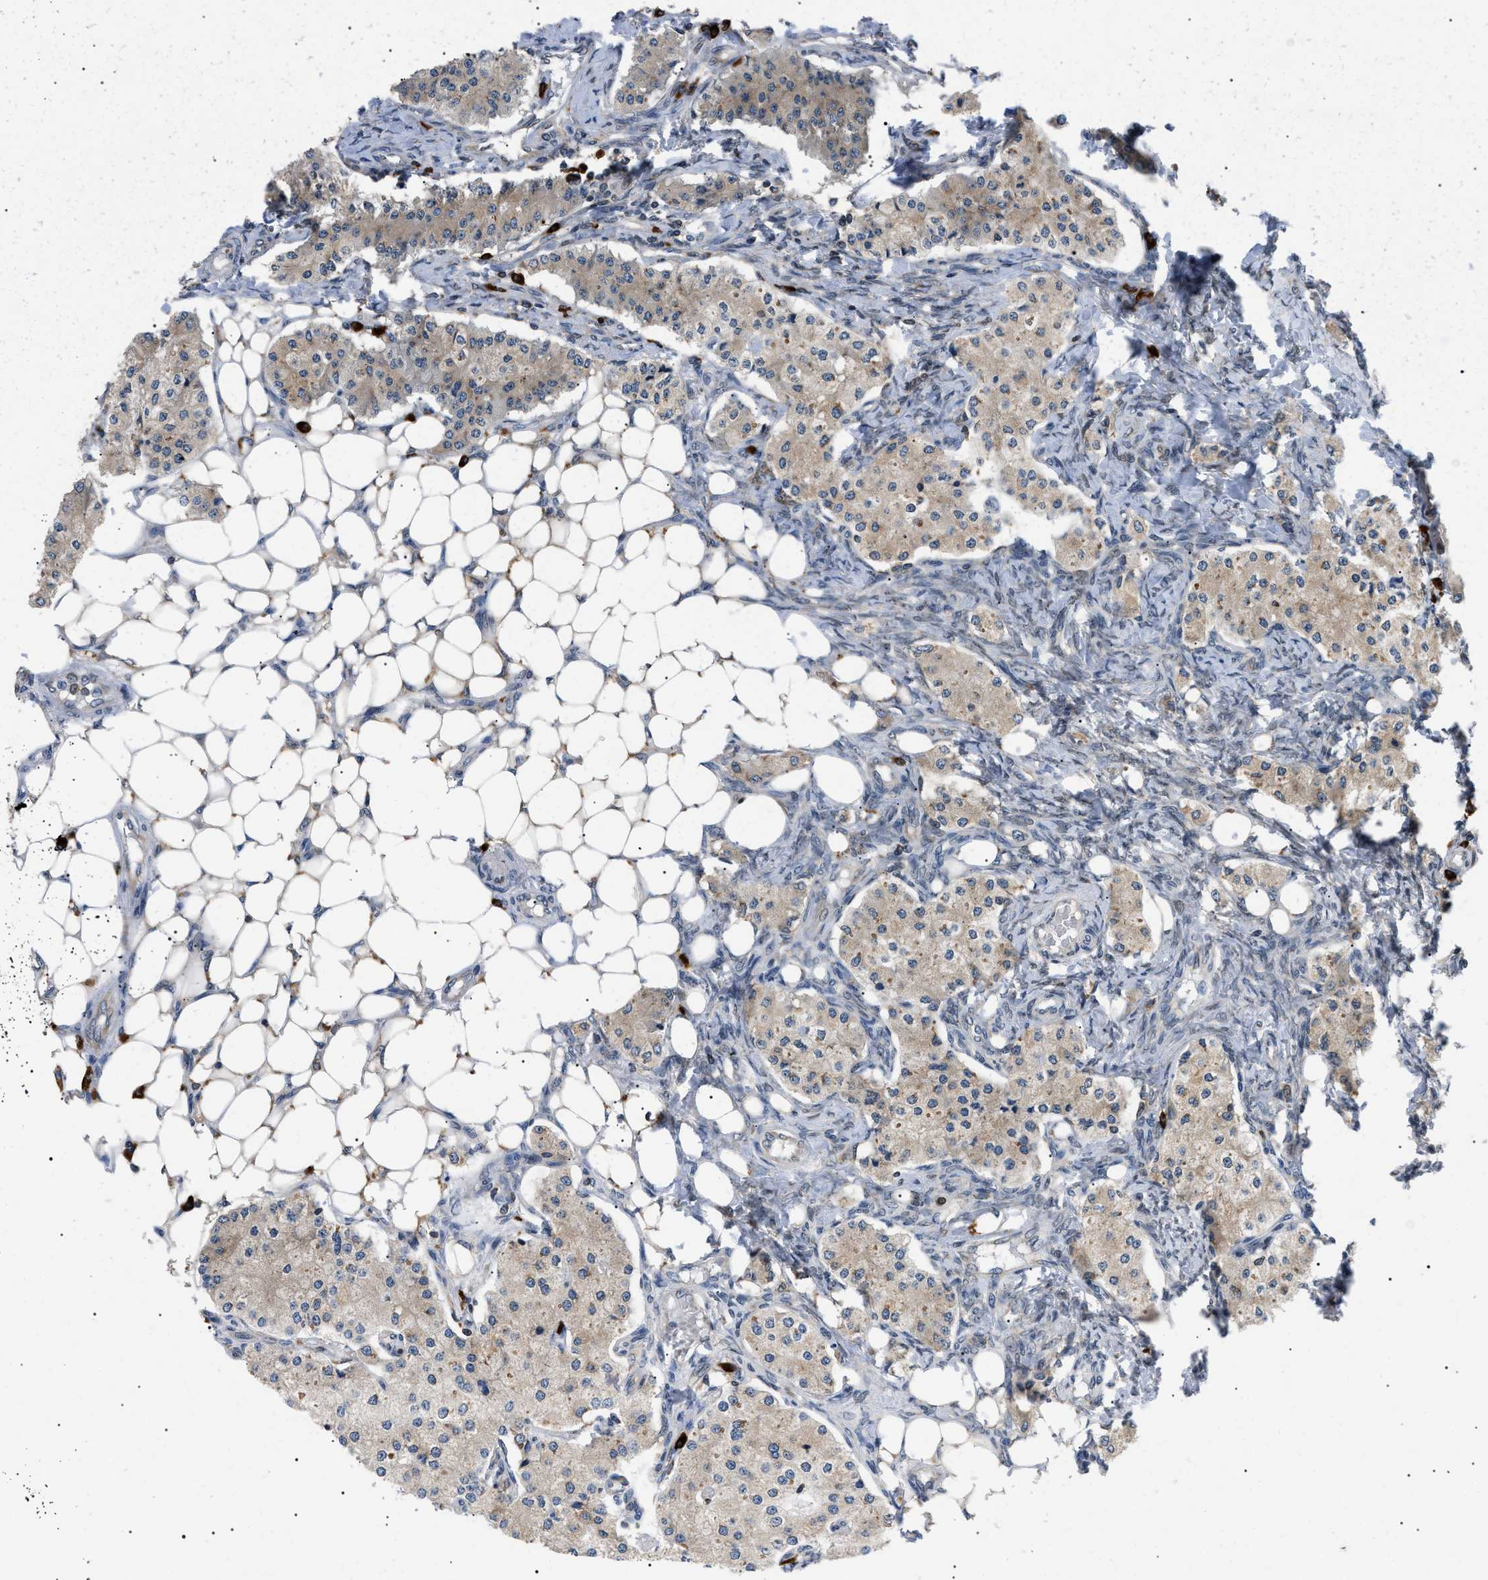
{"staining": {"intensity": "weak", "quantity": ">75%", "location": "cytoplasmic/membranous"}, "tissue": "carcinoid", "cell_type": "Tumor cells", "image_type": "cancer", "snomed": [{"axis": "morphology", "description": "Carcinoid, malignant, NOS"}, {"axis": "topography", "description": "Colon"}], "caption": "Immunohistochemistry (DAB) staining of carcinoid shows weak cytoplasmic/membranous protein expression in approximately >75% of tumor cells. (IHC, brightfield microscopy, high magnification).", "gene": "DERL1", "patient": {"sex": "female", "age": 52}}